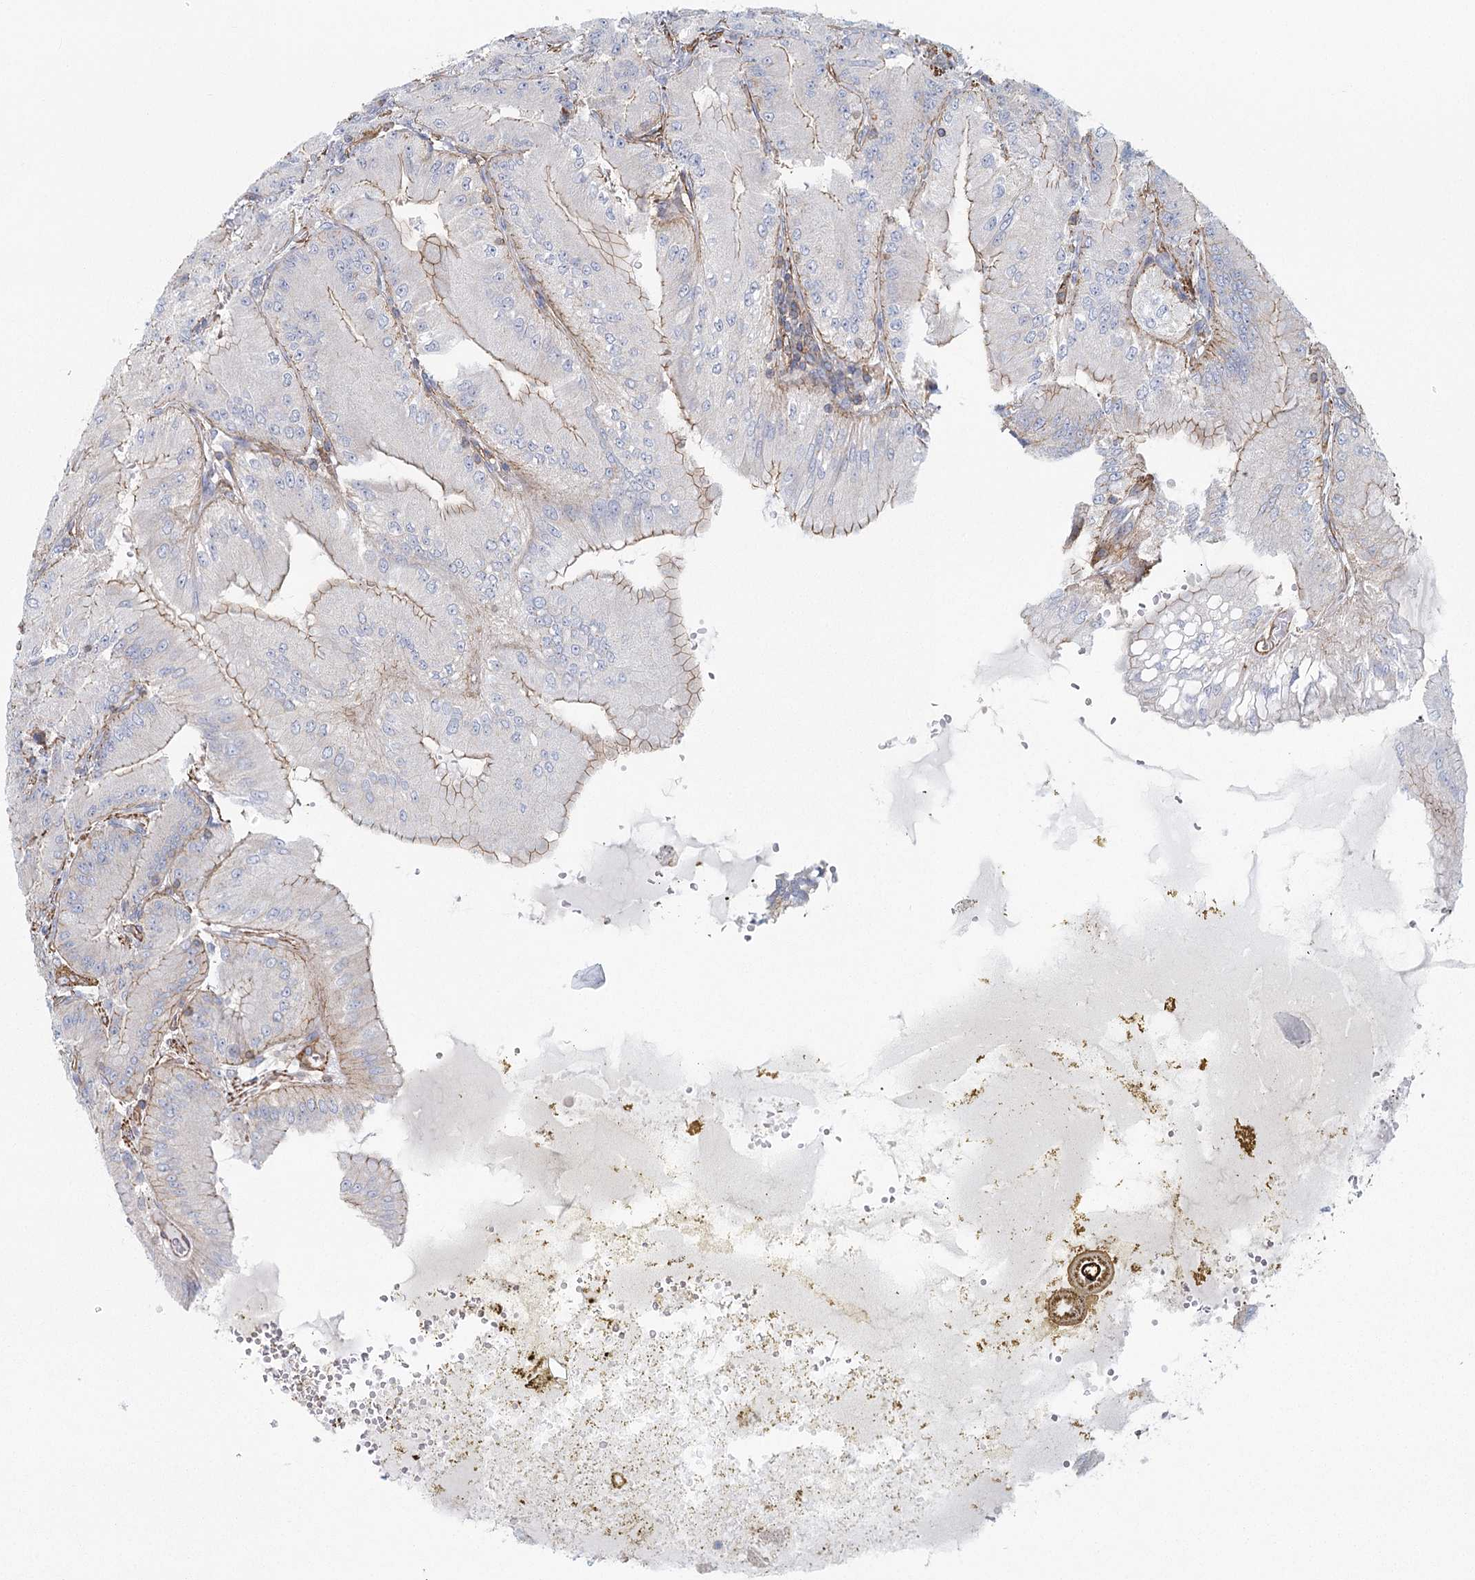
{"staining": {"intensity": "weak", "quantity": "<25%", "location": "cytoplasmic/membranous"}, "tissue": "stomach", "cell_type": "Glandular cells", "image_type": "normal", "snomed": [{"axis": "morphology", "description": "Normal tissue, NOS"}, {"axis": "topography", "description": "Stomach, upper"}, {"axis": "topography", "description": "Stomach, lower"}], "caption": "DAB immunohistochemical staining of unremarkable stomach shows no significant expression in glandular cells.", "gene": "IFT46", "patient": {"sex": "male", "age": 71}}